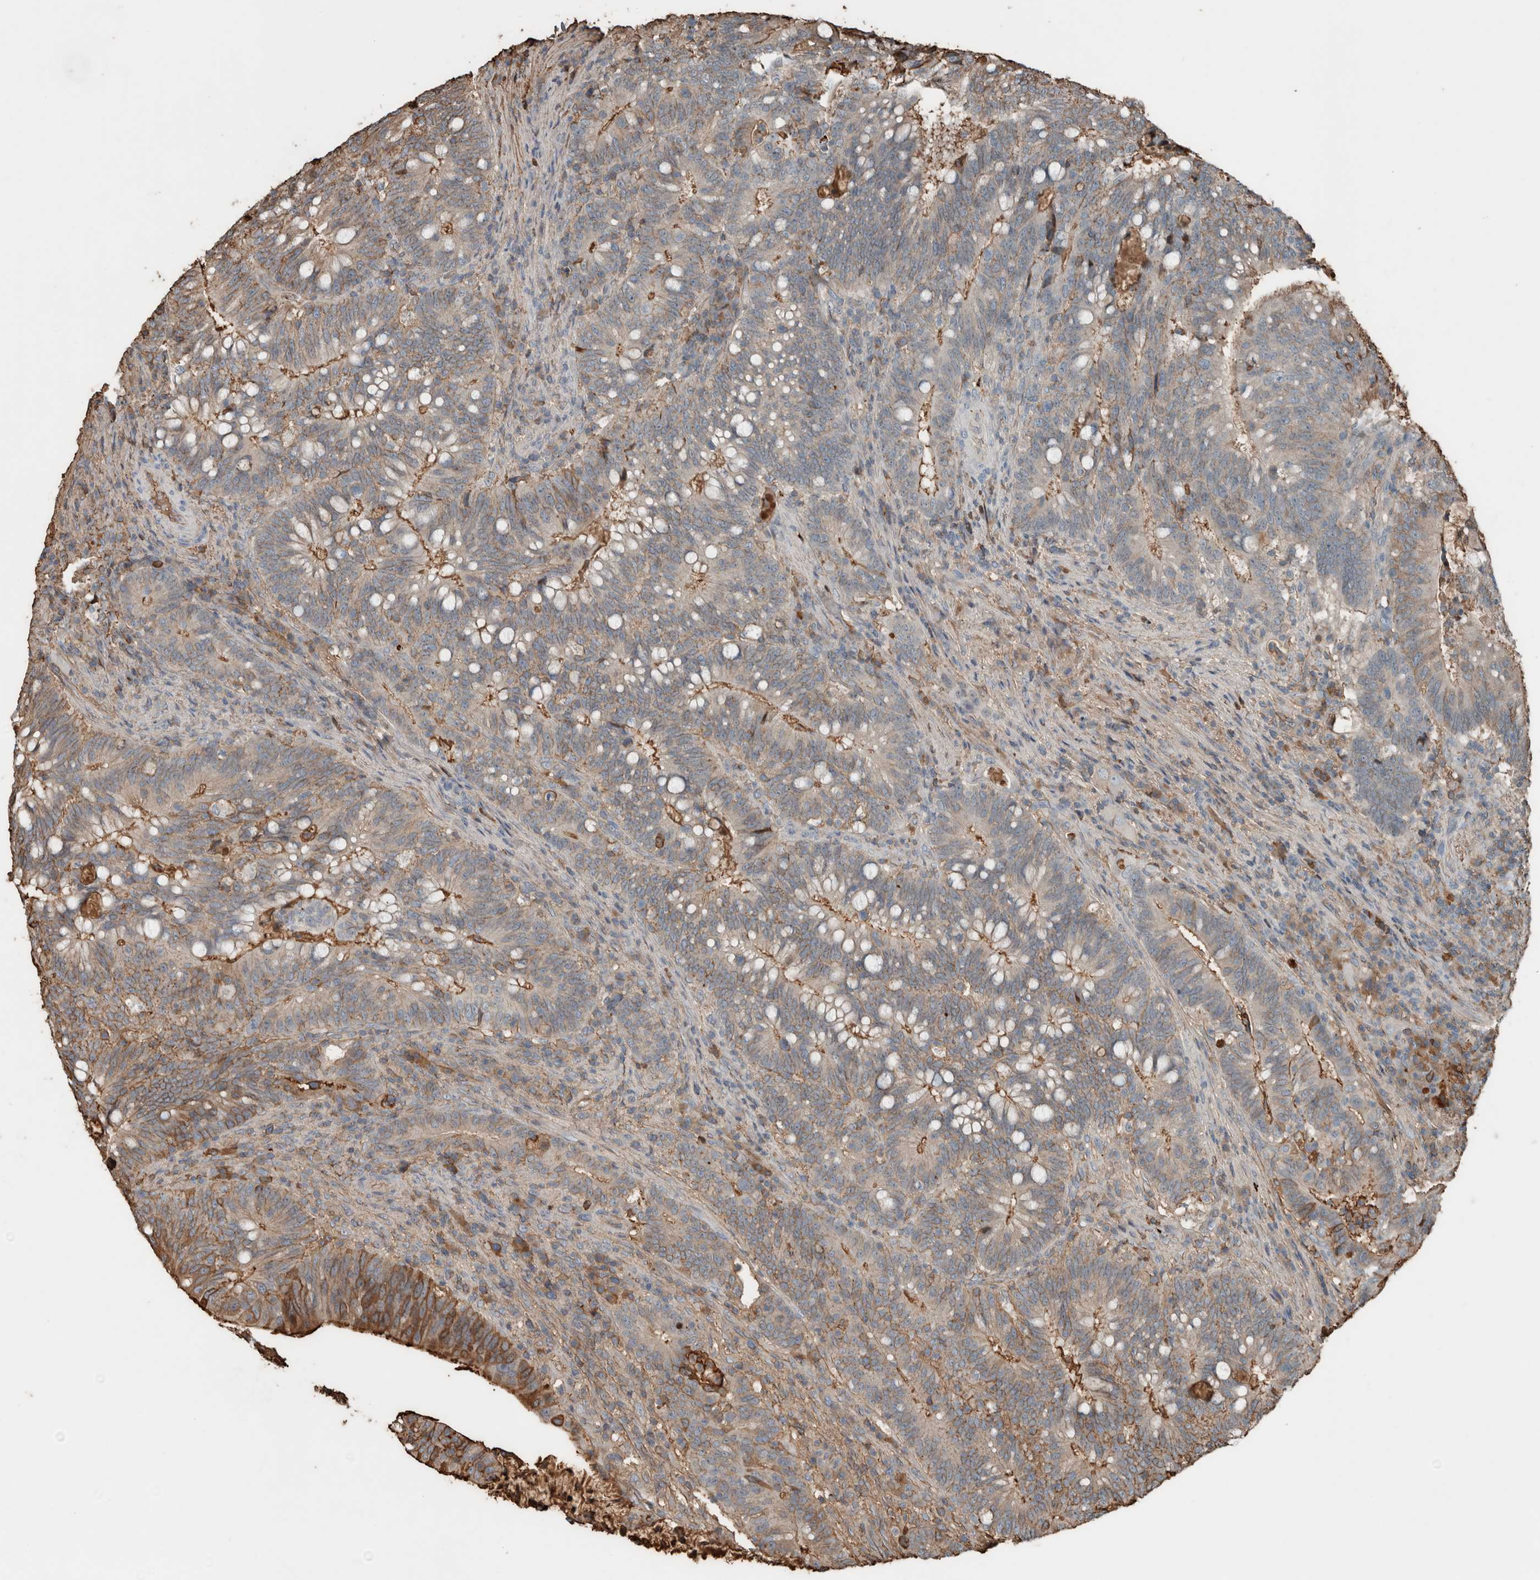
{"staining": {"intensity": "moderate", "quantity": "<25%", "location": "cytoplasmic/membranous"}, "tissue": "colorectal cancer", "cell_type": "Tumor cells", "image_type": "cancer", "snomed": [{"axis": "morphology", "description": "Adenocarcinoma, NOS"}, {"axis": "topography", "description": "Colon"}], "caption": "This is a micrograph of immunohistochemistry staining of colorectal cancer (adenocarcinoma), which shows moderate staining in the cytoplasmic/membranous of tumor cells.", "gene": "USP34", "patient": {"sex": "female", "age": 66}}